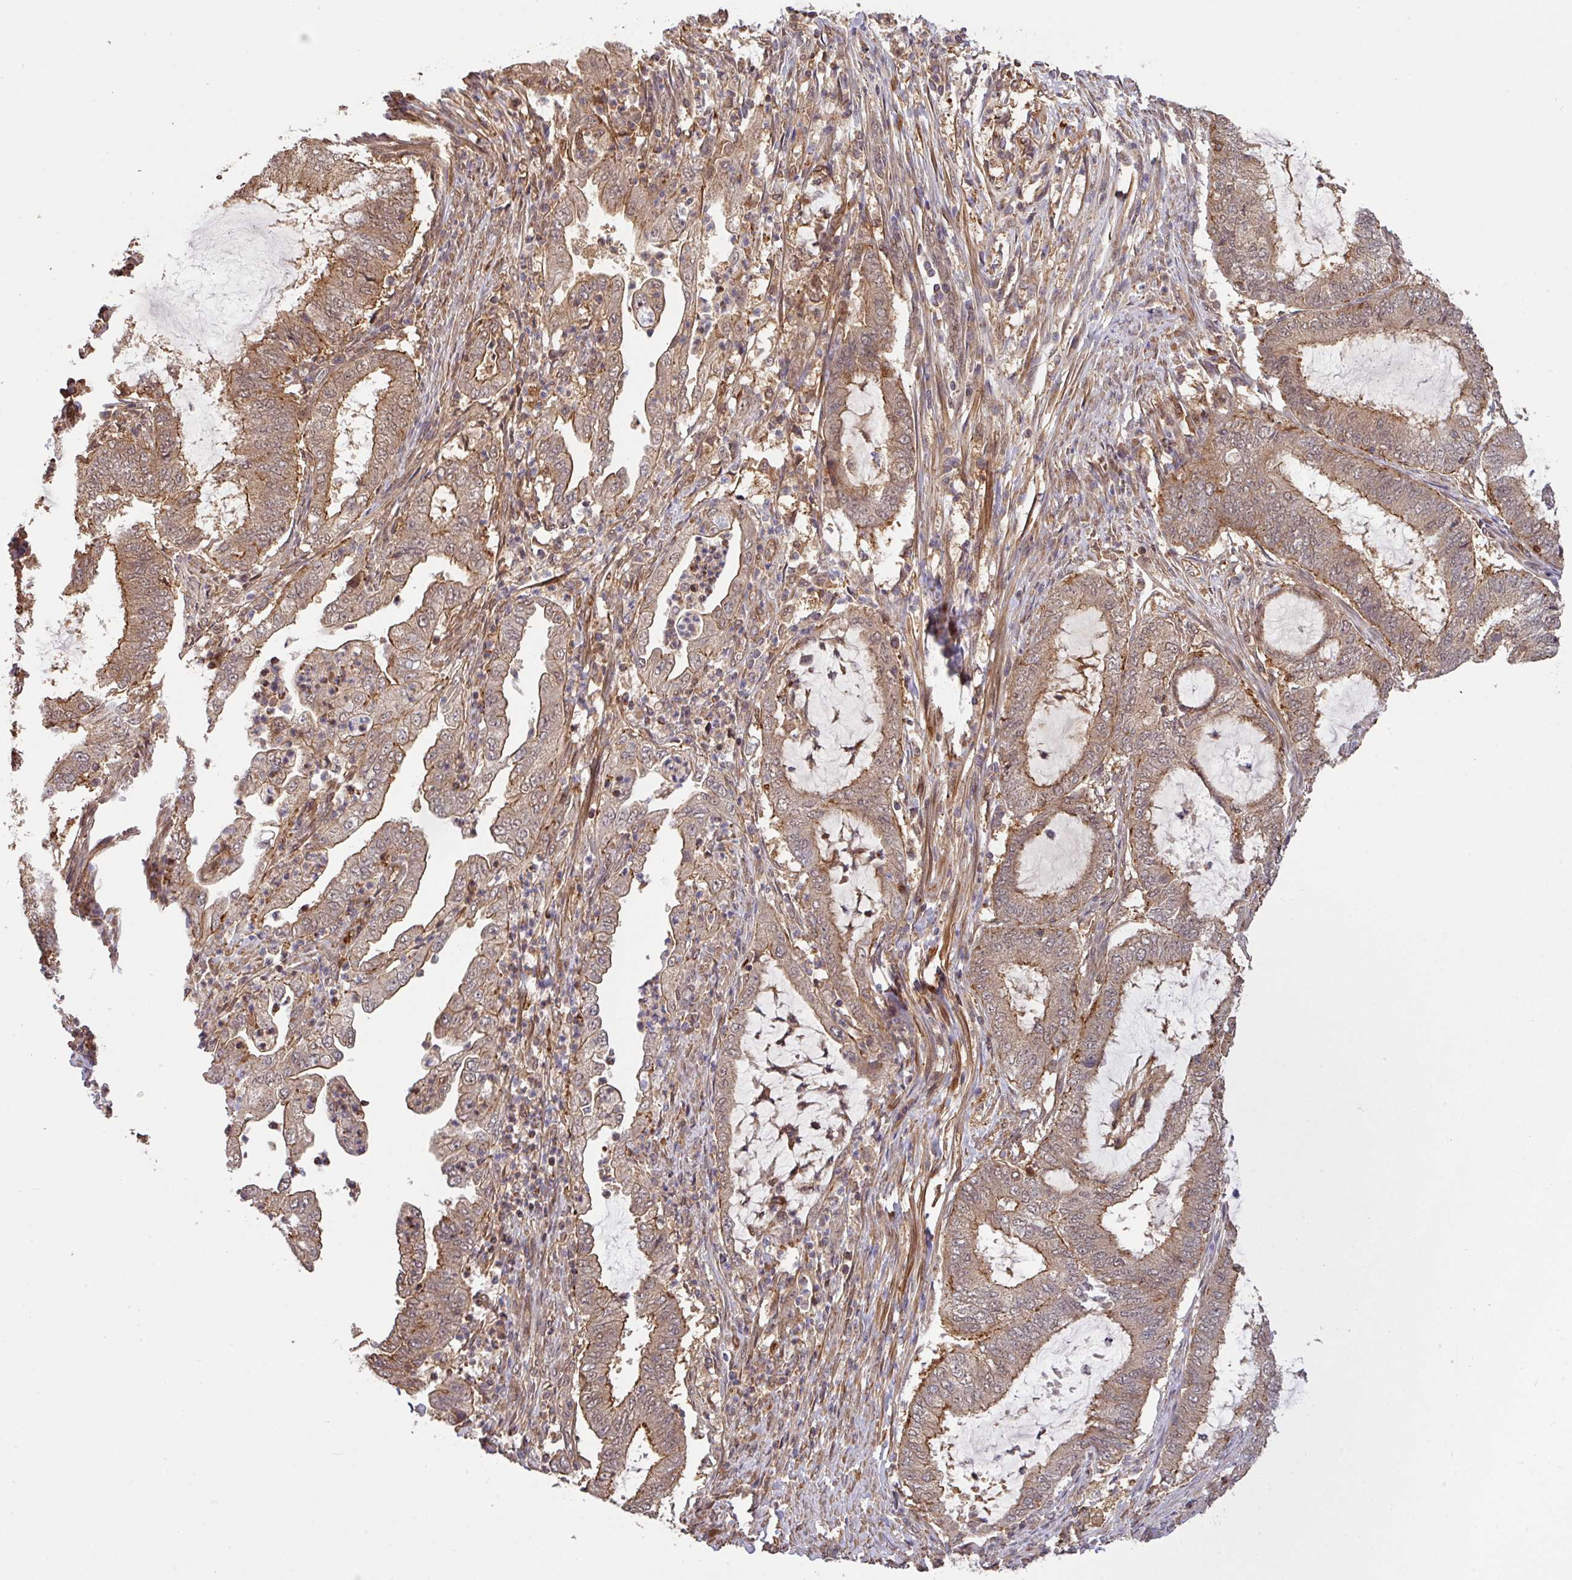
{"staining": {"intensity": "moderate", "quantity": ">75%", "location": "cytoplasmic/membranous"}, "tissue": "endometrial cancer", "cell_type": "Tumor cells", "image_type": "cancer", "snomed": [{"axis": "morphology", "description": "Adenocarcinoma, NOS"}, {"axis": "topography", "description": "Endometrium"}], "caption": "Adenocarcinoma (endometrial) stained for a protein exhibits moderate cytoplasmic/membranous positivity in tumor cells. (DAB (3,3'-diaminobenzidine) = brown stain, brightfield microscopy at high magnification).", "gene": "ARPIN", "patient": {"sex": "female", "age": 51}}